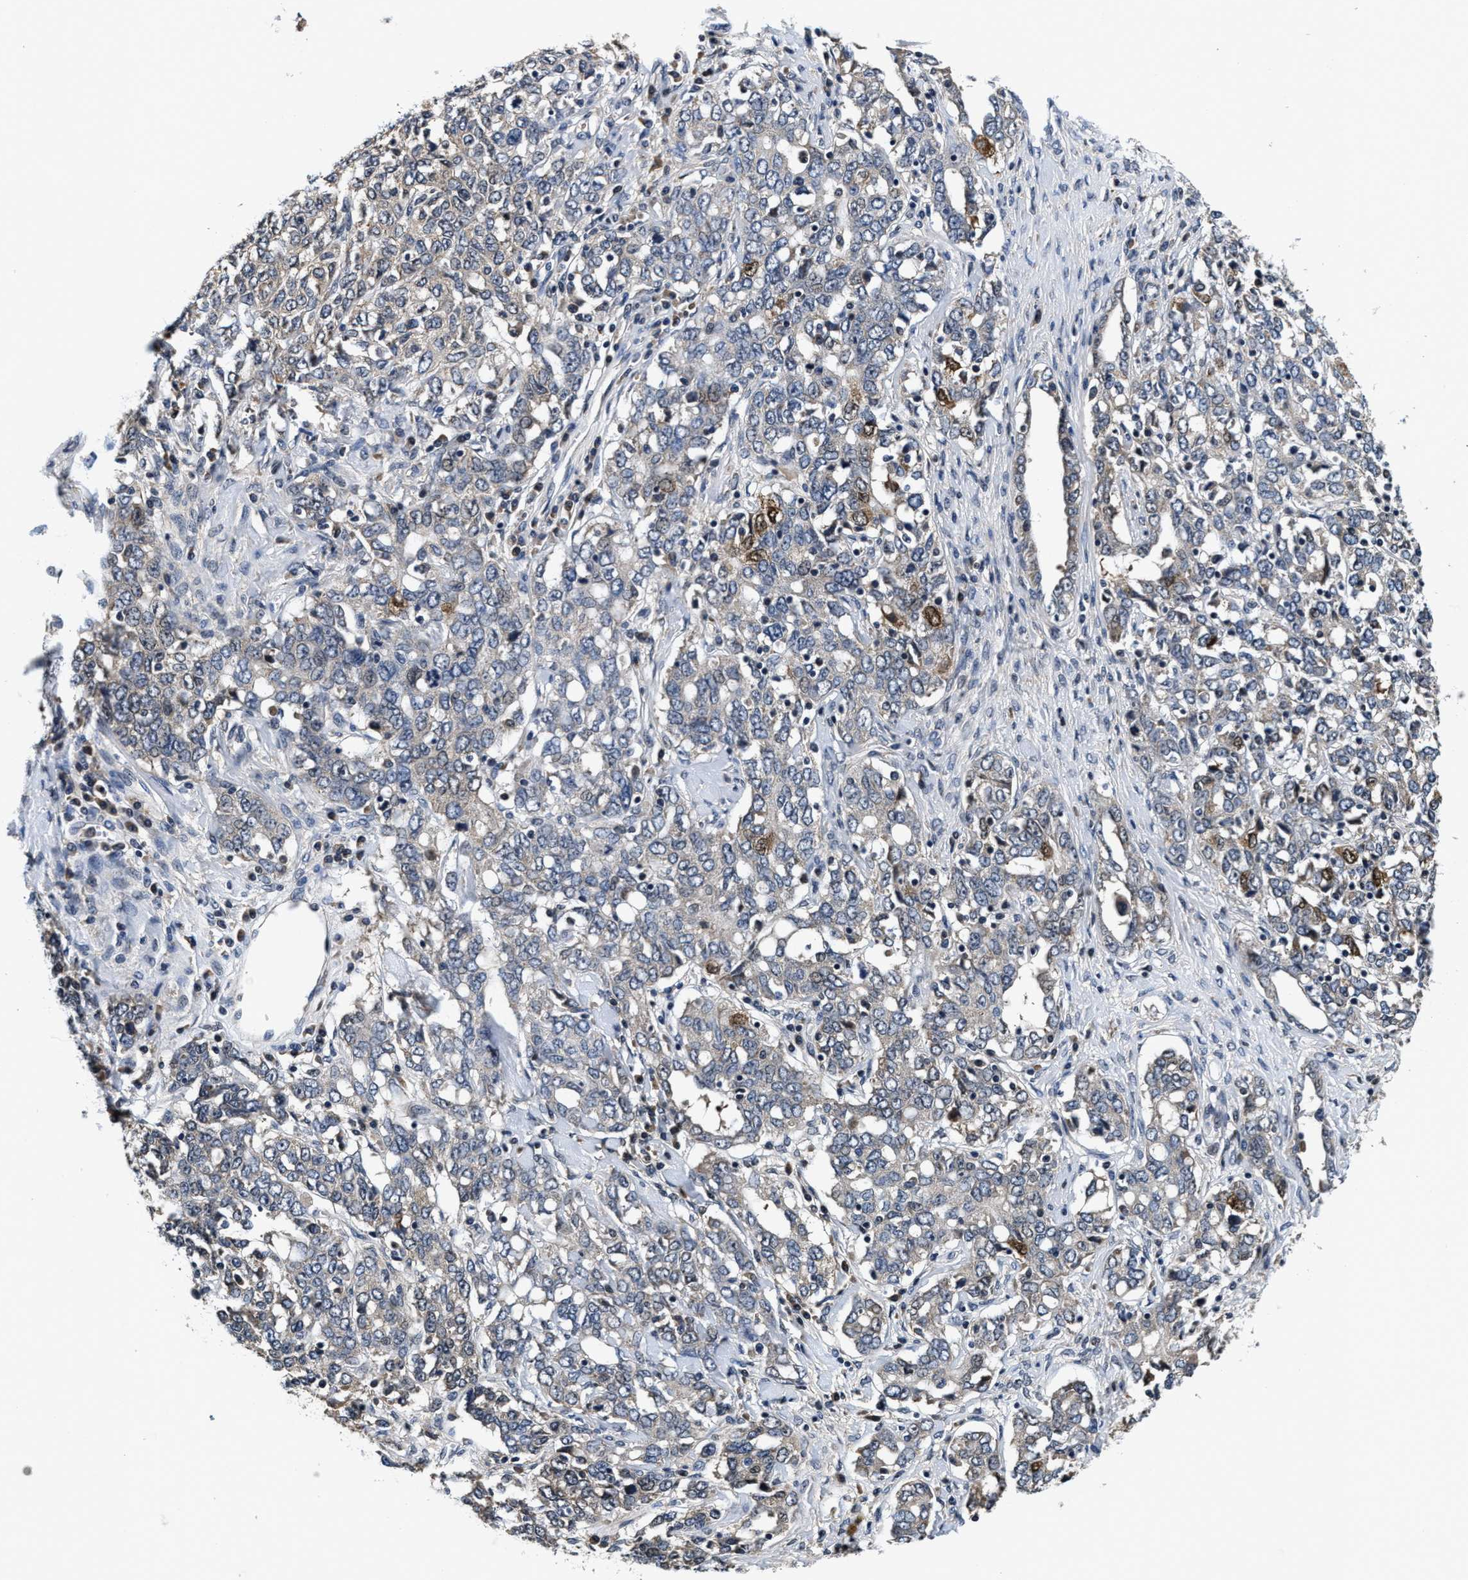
{"staining": {"intensity": "negative", "quantity": "none", "location": "none"}, "tissue": "ovarian cancer", "cell_type": "Tumor cells", "image_type": "cancer", "snomed": [{"axis": "morphology", "description": "Carcinoma, endometroid"}, {"axis": "topography", "description": "Ovary"}], "caption": "This is a histopathology image of IHC staining of ovarian cancer, which shows no expression in tumor cells.", "gene": "PHPT1", "patient": {"sex": "female", "age": 62}}